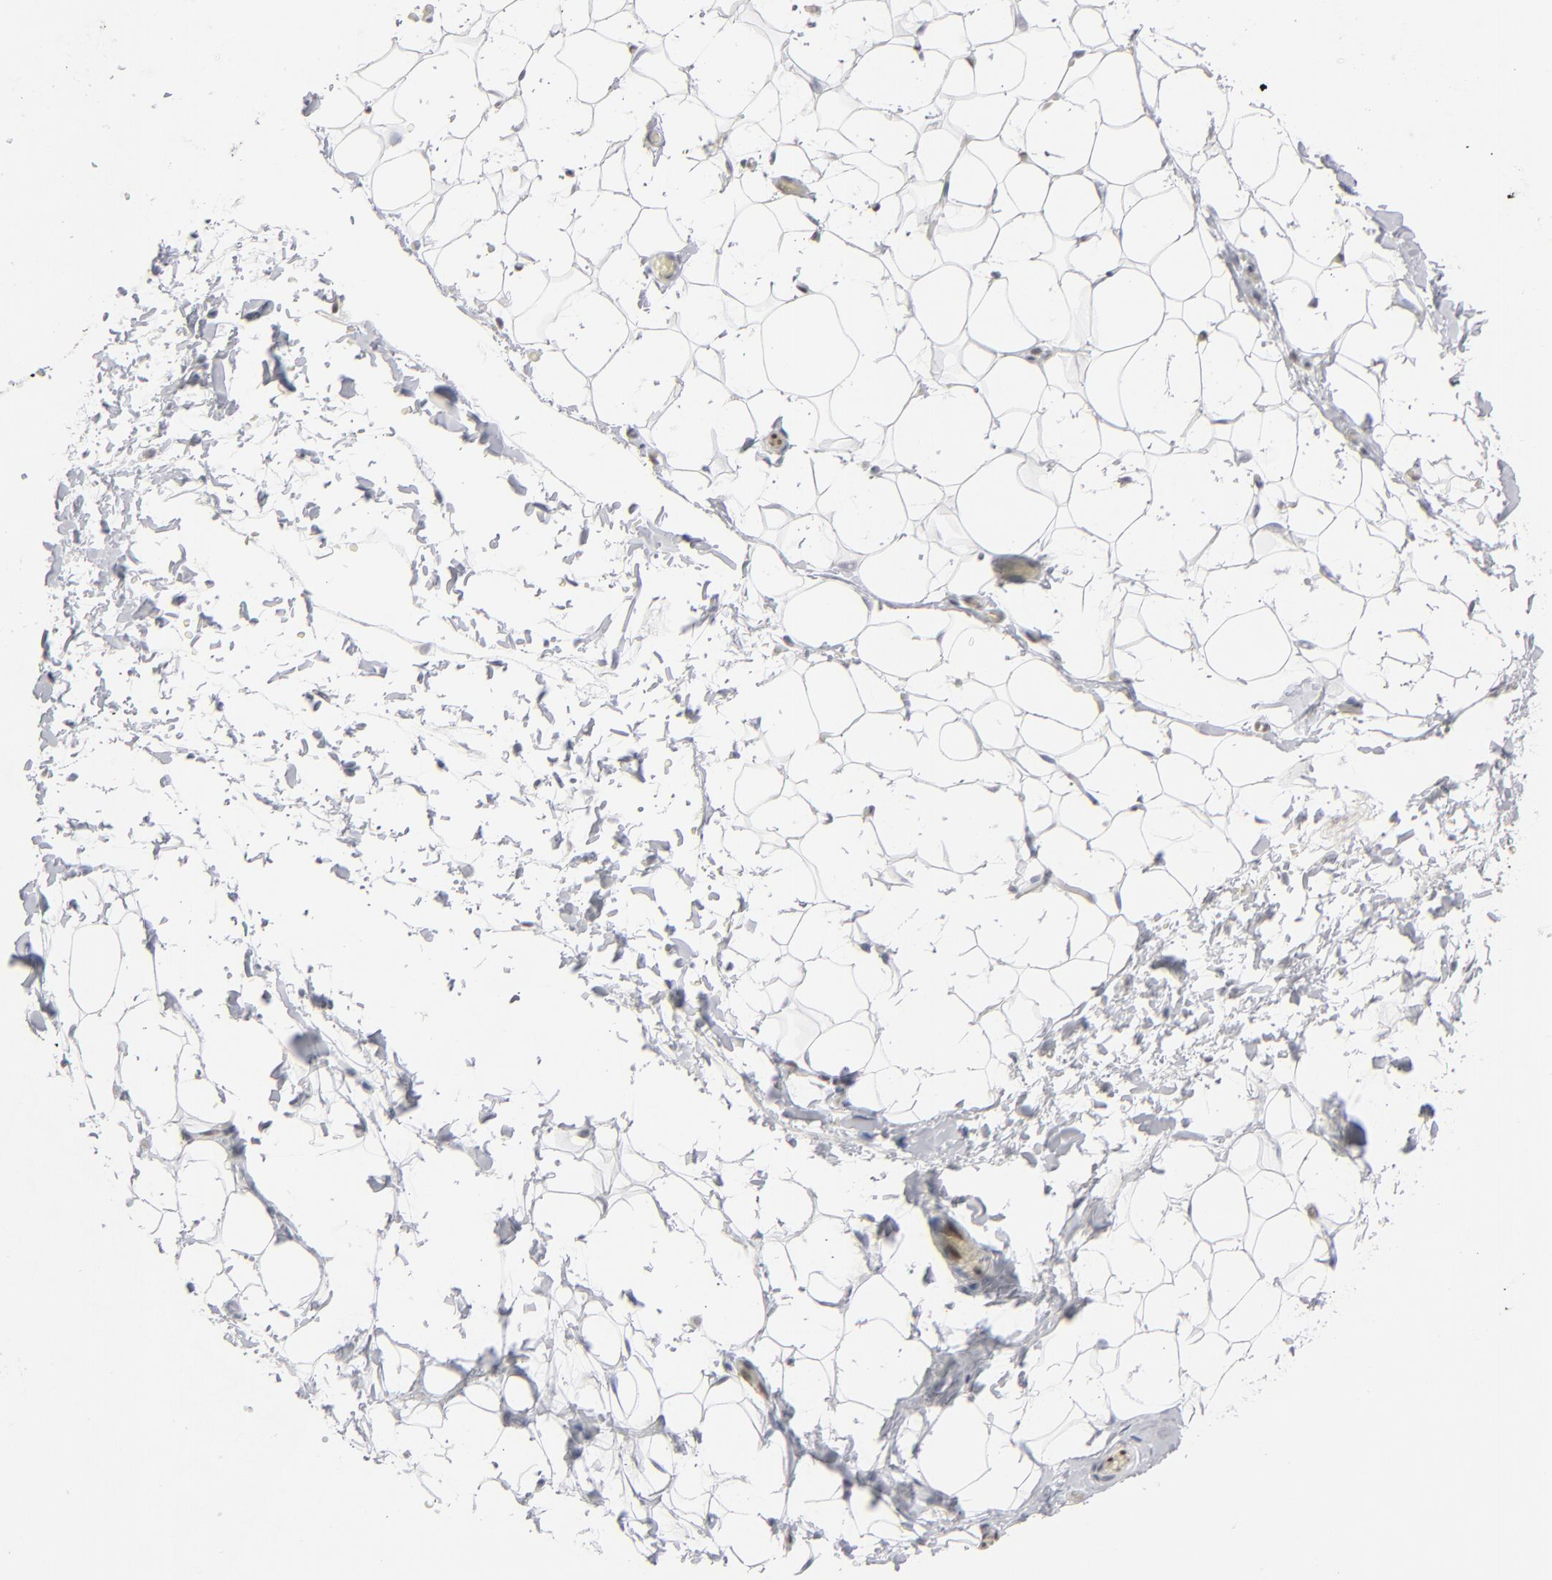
{"staining": {"intensity": "negative", "quantity": "none", "location": "none"}, "tissue": "adipose tissue", "cell_type": "Adipocytes", "image_type": "normal", "snomed": [{"axis": "morphology", "description": "Normal tissue, NOS"}, {"axis": "topography", "description": "Soft tissue"}], "caption": "Immunohistochemistry histopathology image of benign human adipose tissue stained for a protein (brown), which reveals no staining in adipocytes.", "gene": "IRF9", "patient": {"sex": "male", "age": 26}}